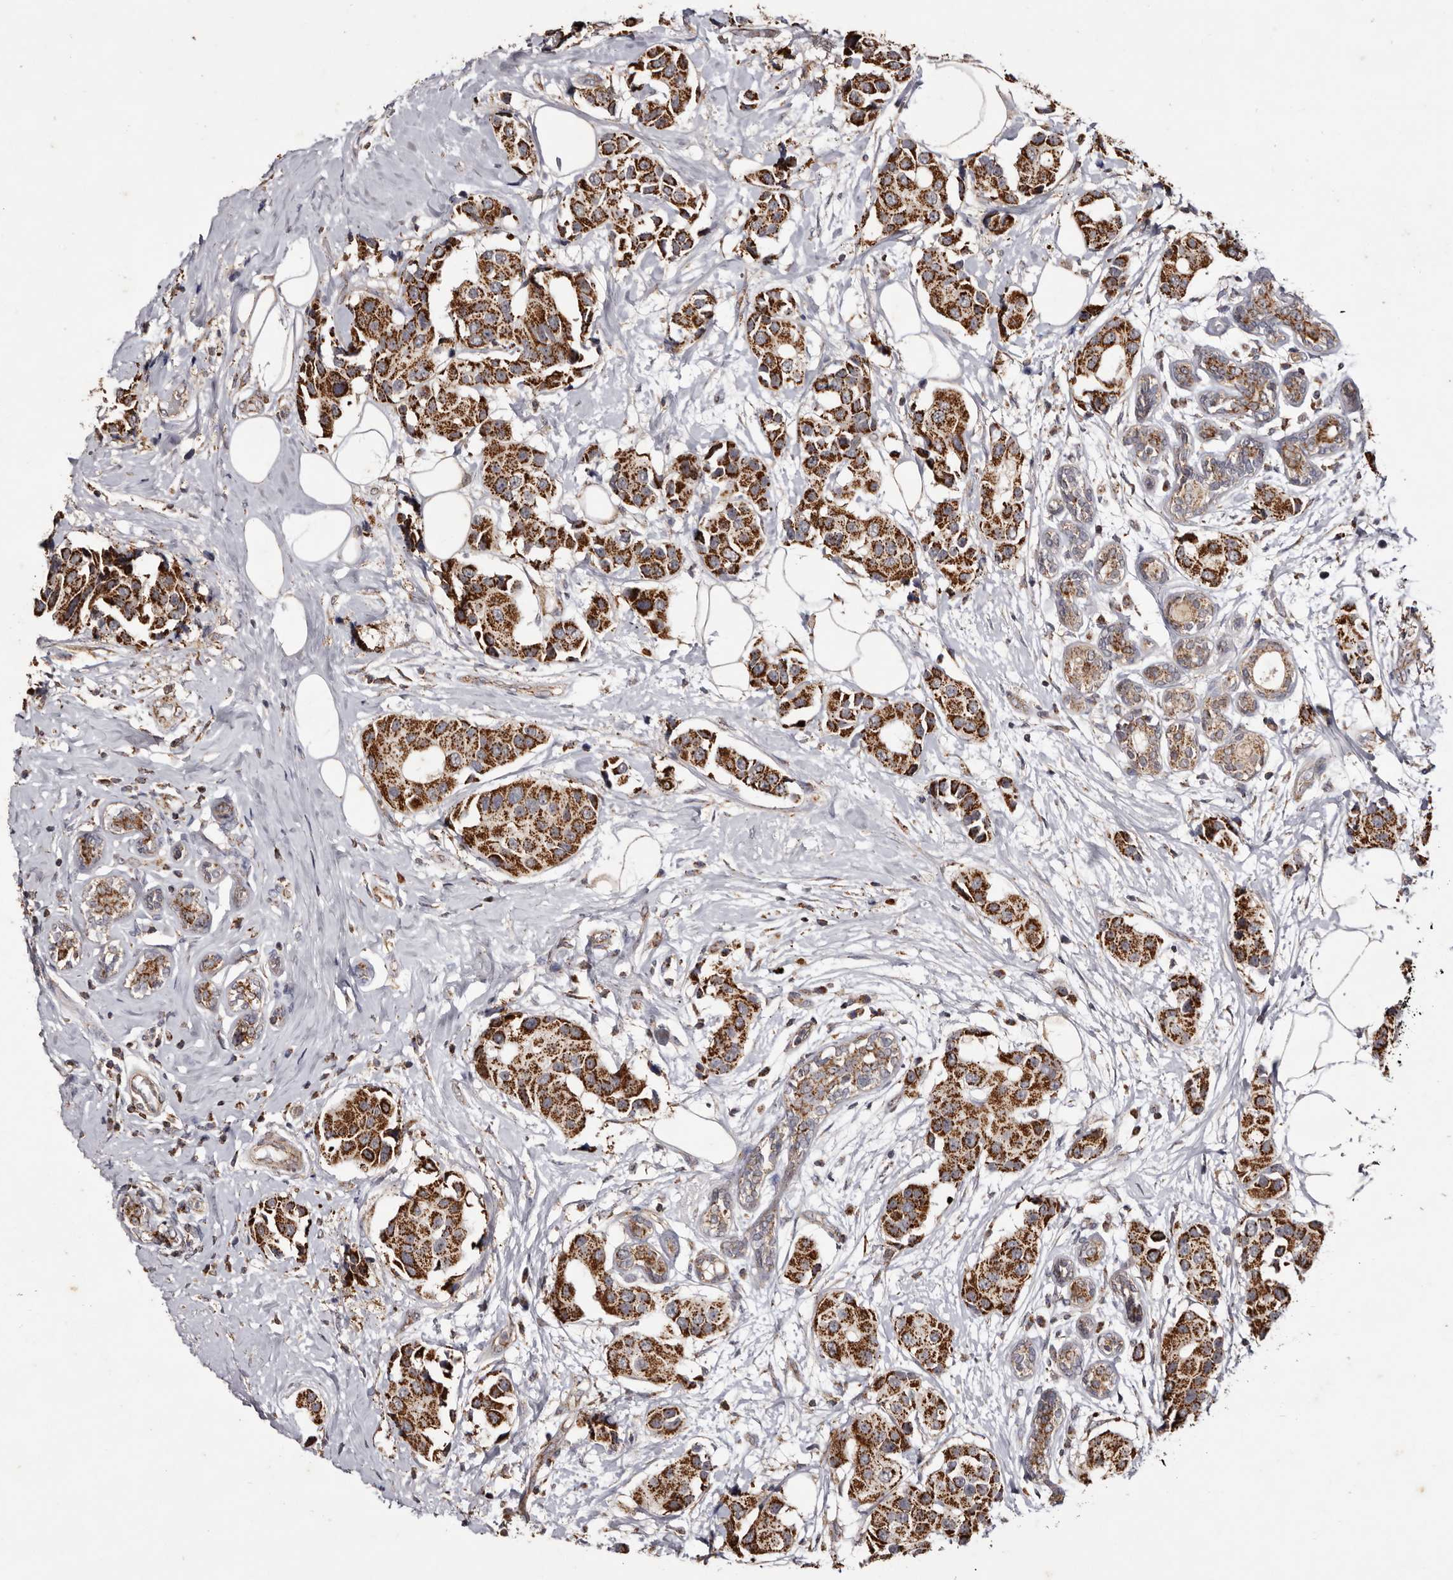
{"staining": {"intensity": "strong", "quantity": ">75%", "location": "cytoplasmic/membranous"}, "tissue": "breast cancer", "cell_type": "Tumor cells", "image_type": "cancer", "snomed": [{"axis": "morphology", "description": "Normal tissue, NOS"}, {"axis": "morphology", "description": "Duct carcinoma"}, {"axis": "topography", "description": "Breast"}], "caption": "IHC of human breast infiltrating ductal carcinoma shows high levels of strong cytoplasmic/membranous expression in approximately >75% of tumor cells.", "gene": "CPLANE2", "patient": {"sex": "female", "age": 39}}